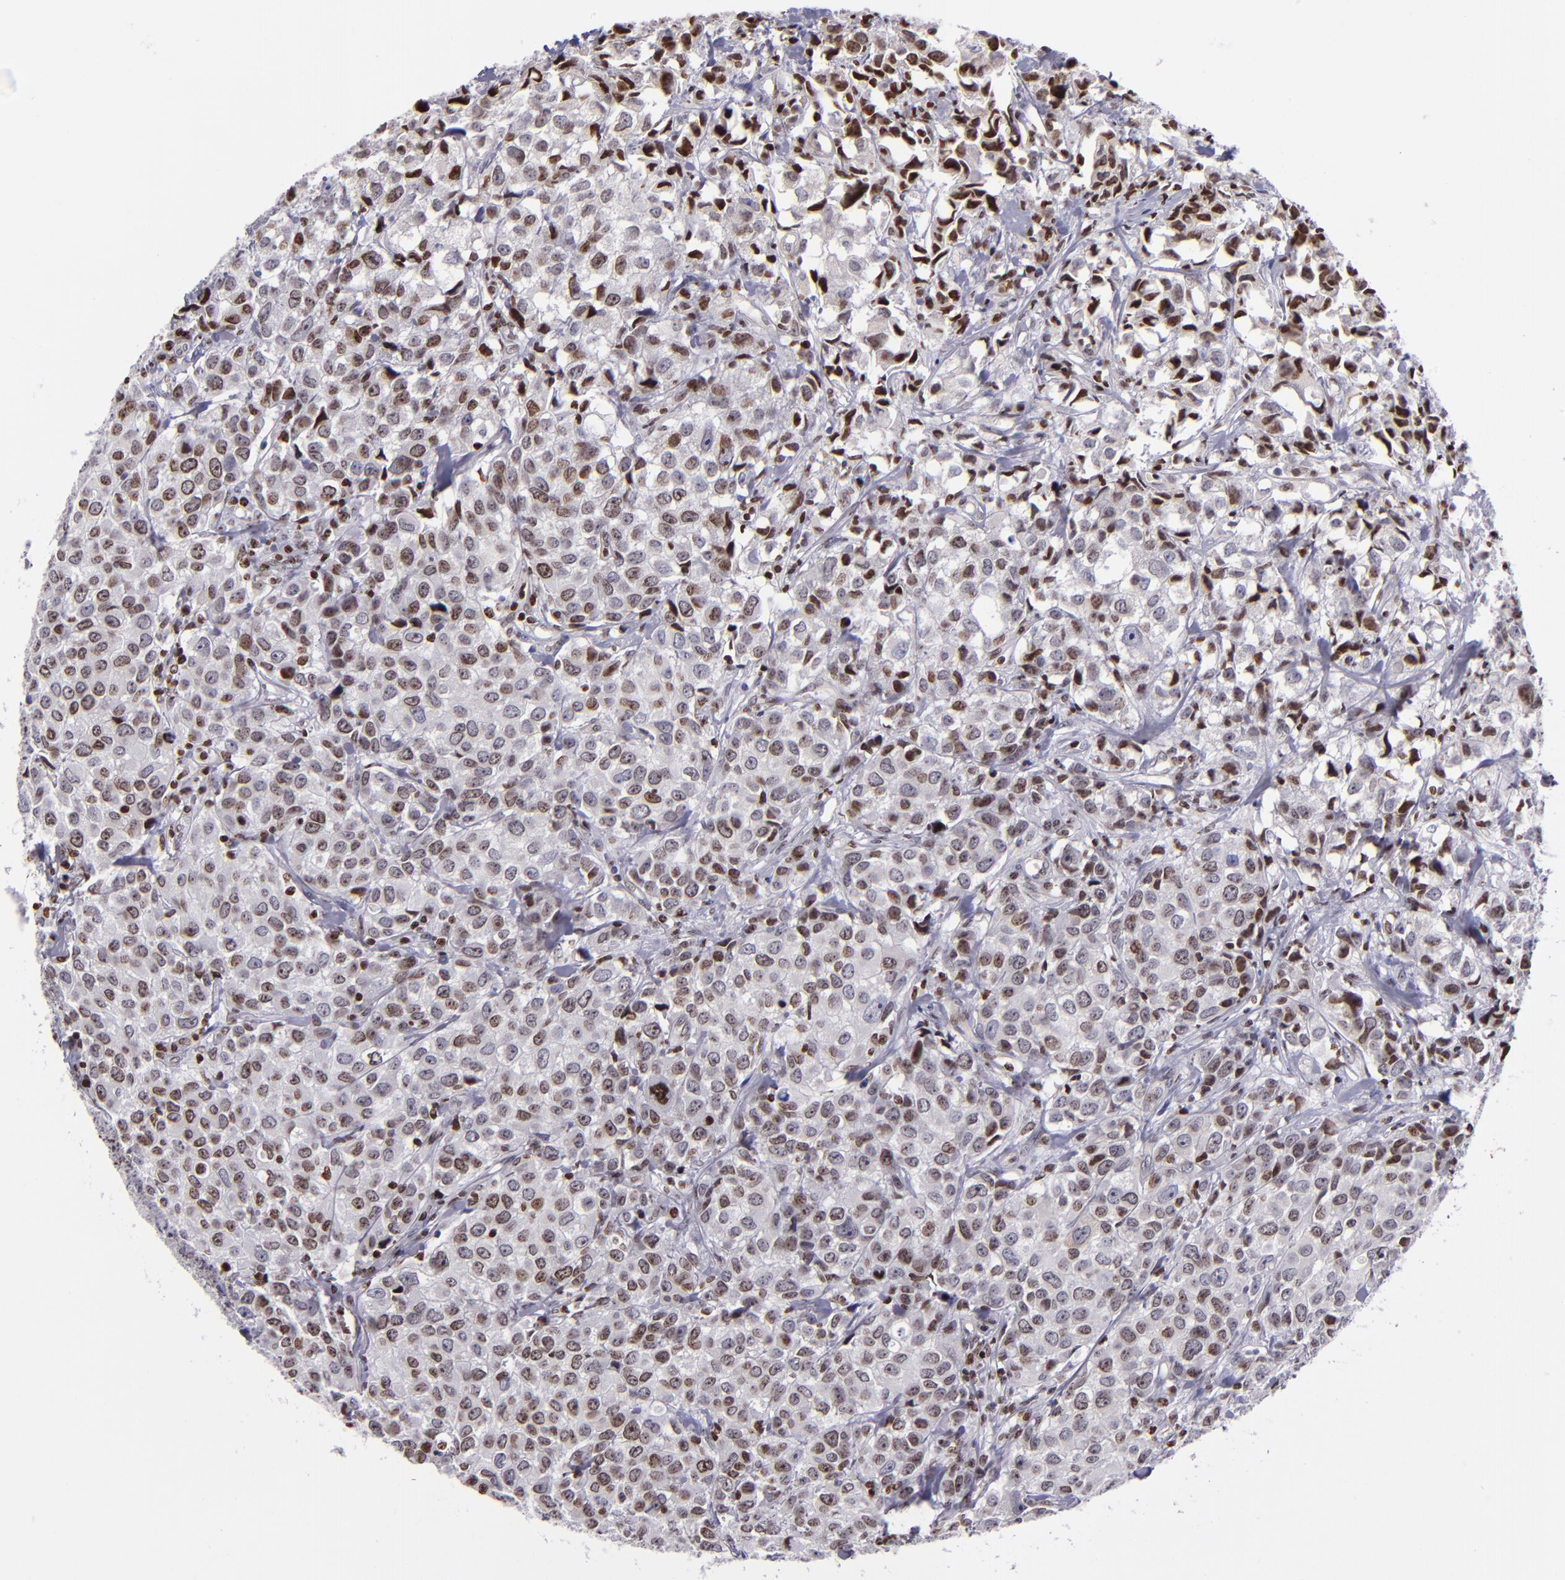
{"staining": {"intensity": "moderate", "quantity": "25%-75%", "location": "nuclear"}, "tissue": "urothelial cancer", "cell_type": "Tumor cells", "image_type": "cancer", "snomed": [{"axis": "morphology", "description": "Urothelial carcinoma, High grade"}, {"axis": "topography", "description": "Urinary bladder"}], "caption": "Immunohistochemical staining of human urothelial cancer exhibits medium levels of moderate nuclear protein expression in approximately 25%-75% of tumor cells.", "gene": "CDKL5", "patient": {"sex": "female", "age": 75}}